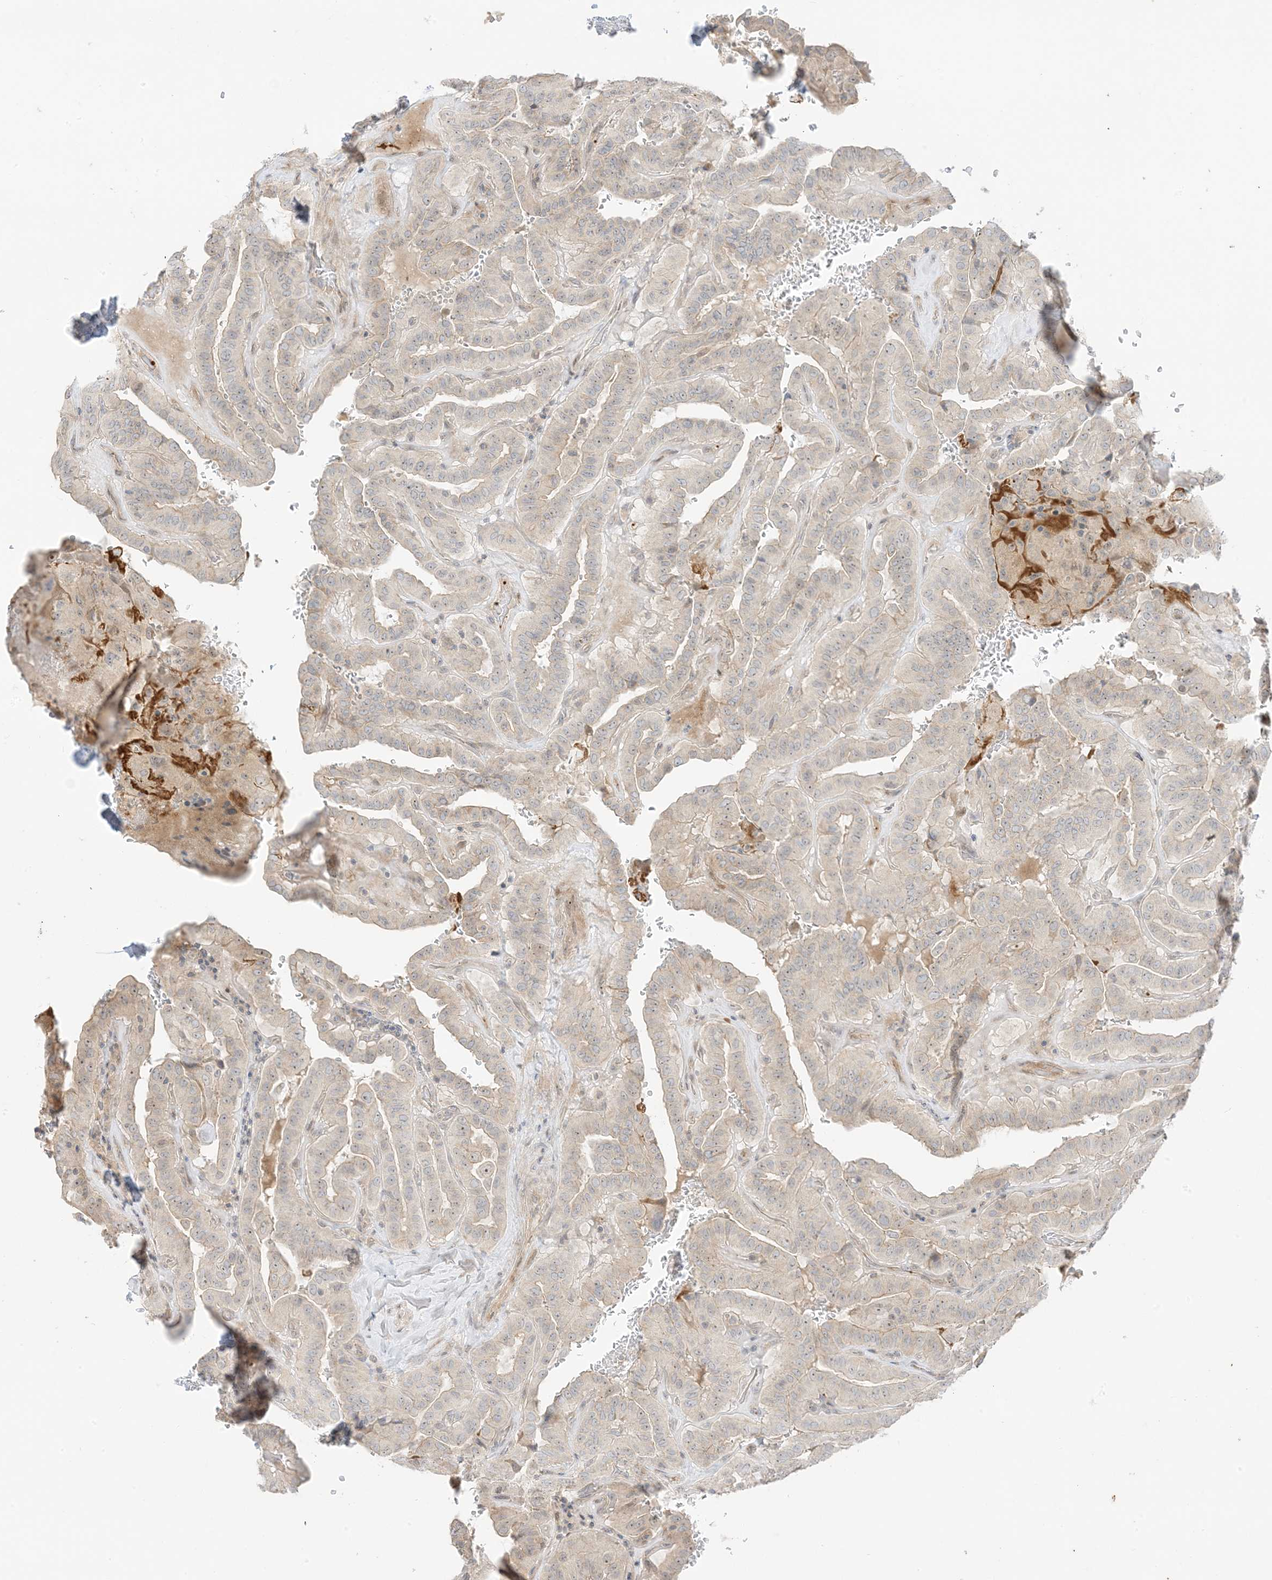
{"staining": {"intensity": "weak", "quantity": "<25%", "location": "nuclear"}, "tissue": "thyroid cancer", "cell_type": "Tumor cells", "image_type": "cancer", "snomed": [{"axis": "morphology", "description": "Papillary adenocarcinoma, NOS"}, {"axis": "topography", "description": "Thyroid gland"}], "caption": "The photomicrograph exhibits no staining of tumor cells in papillary adenocarcinoma (thyroid). (IHC, brightfield microscopy, high magnification).", "gene": "ETAA1", "patient": {"sex": "male", "age": 77}}